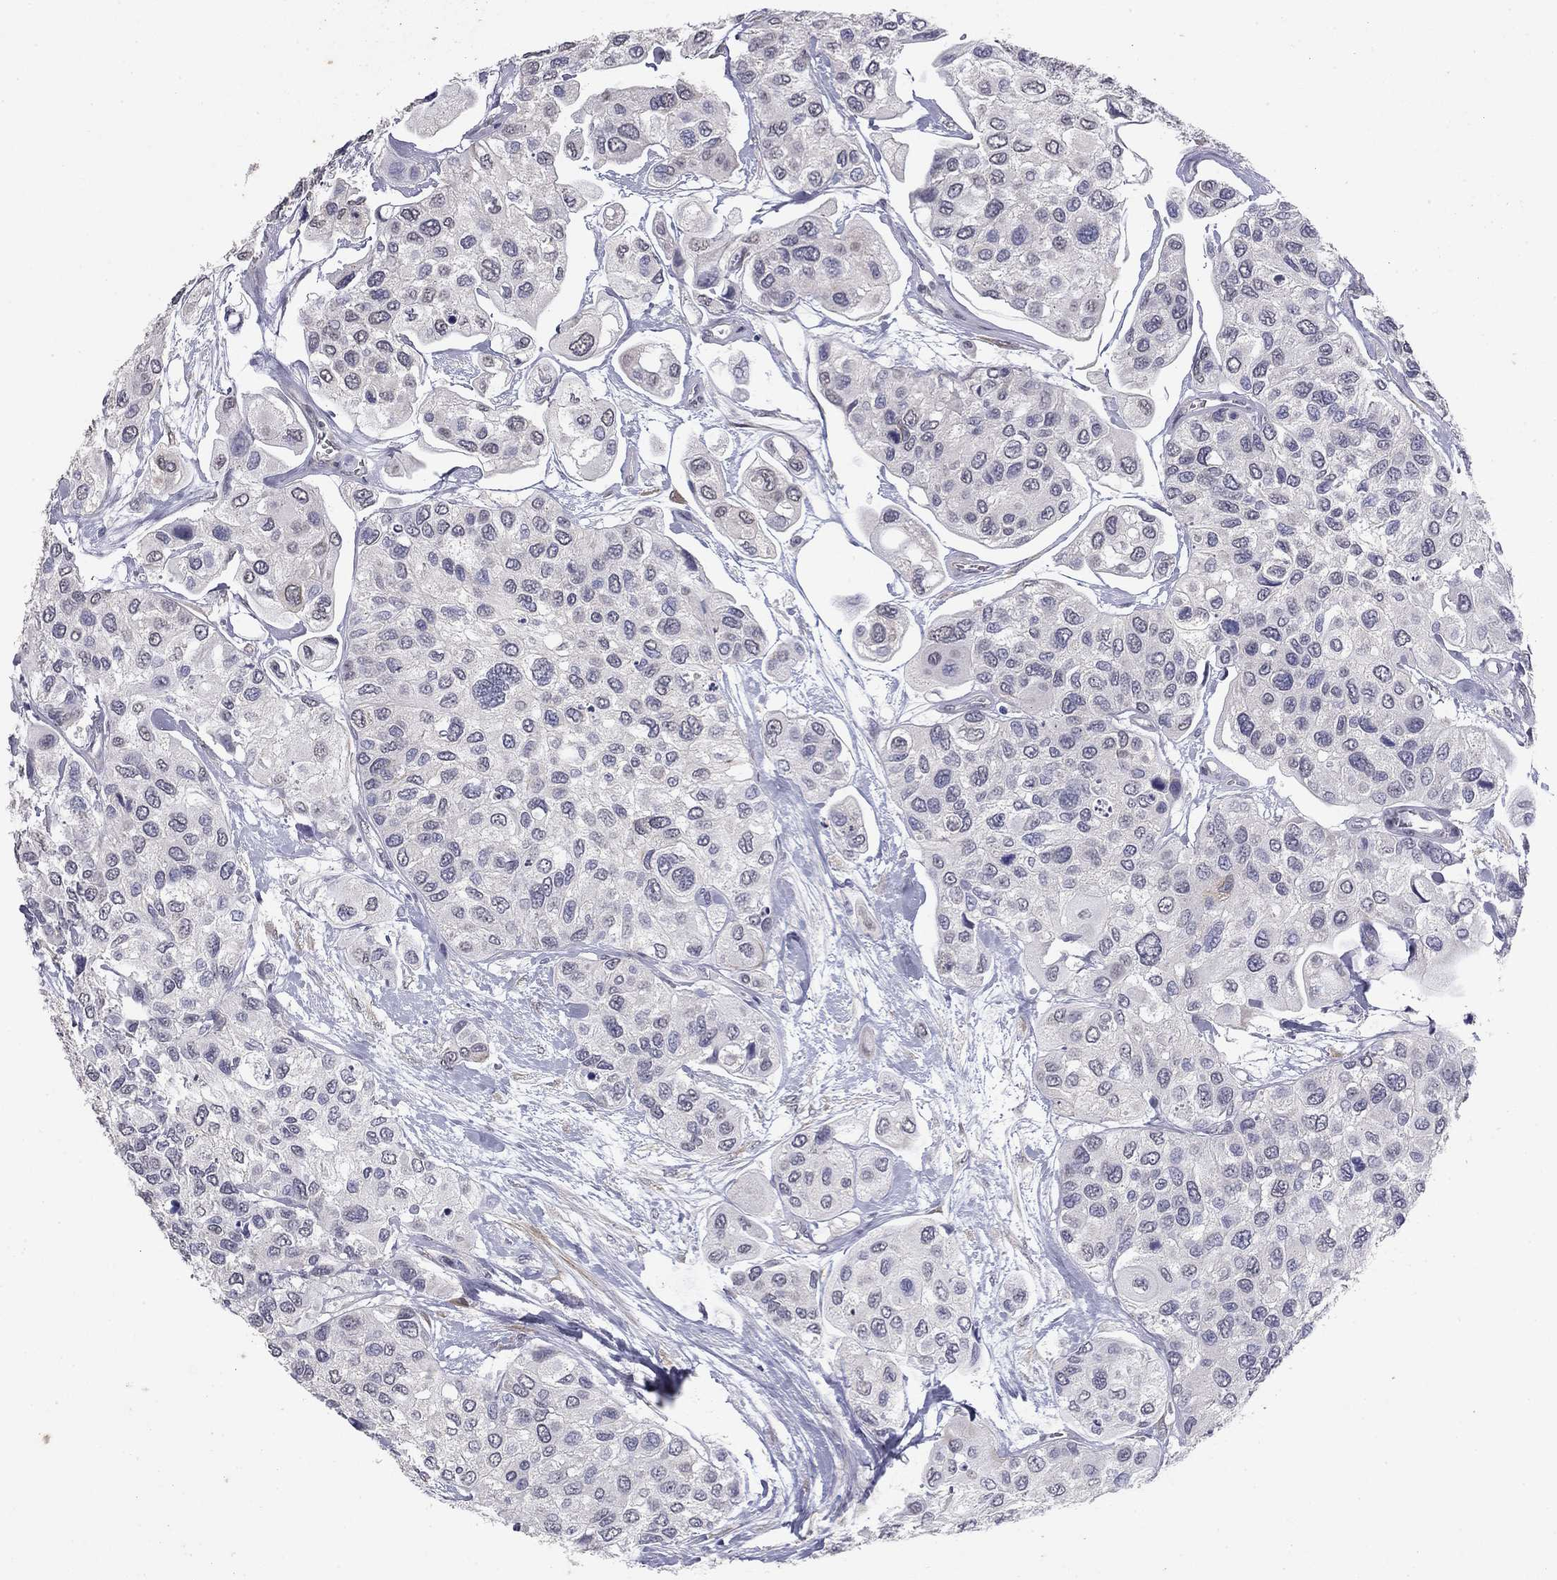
{"staining": {"intensity": "negative", "quantity": "none", "location": "none"}, "tissue": "urothelial cancer", "cell_type": "Tumor cells", "image_type": "cancer", "snomed": [{"axis": "morphology", "description": "Urothelial carcinoma, High grade"}, {"axis": "topography", "description": "Urinary bladder"}], "caption": "Immunohistochemical staining of human urothelial cancer shows no significant staining in tumor cells.", "gene": "PRRT2", "patient": {"sex": "male", "age": 77}}